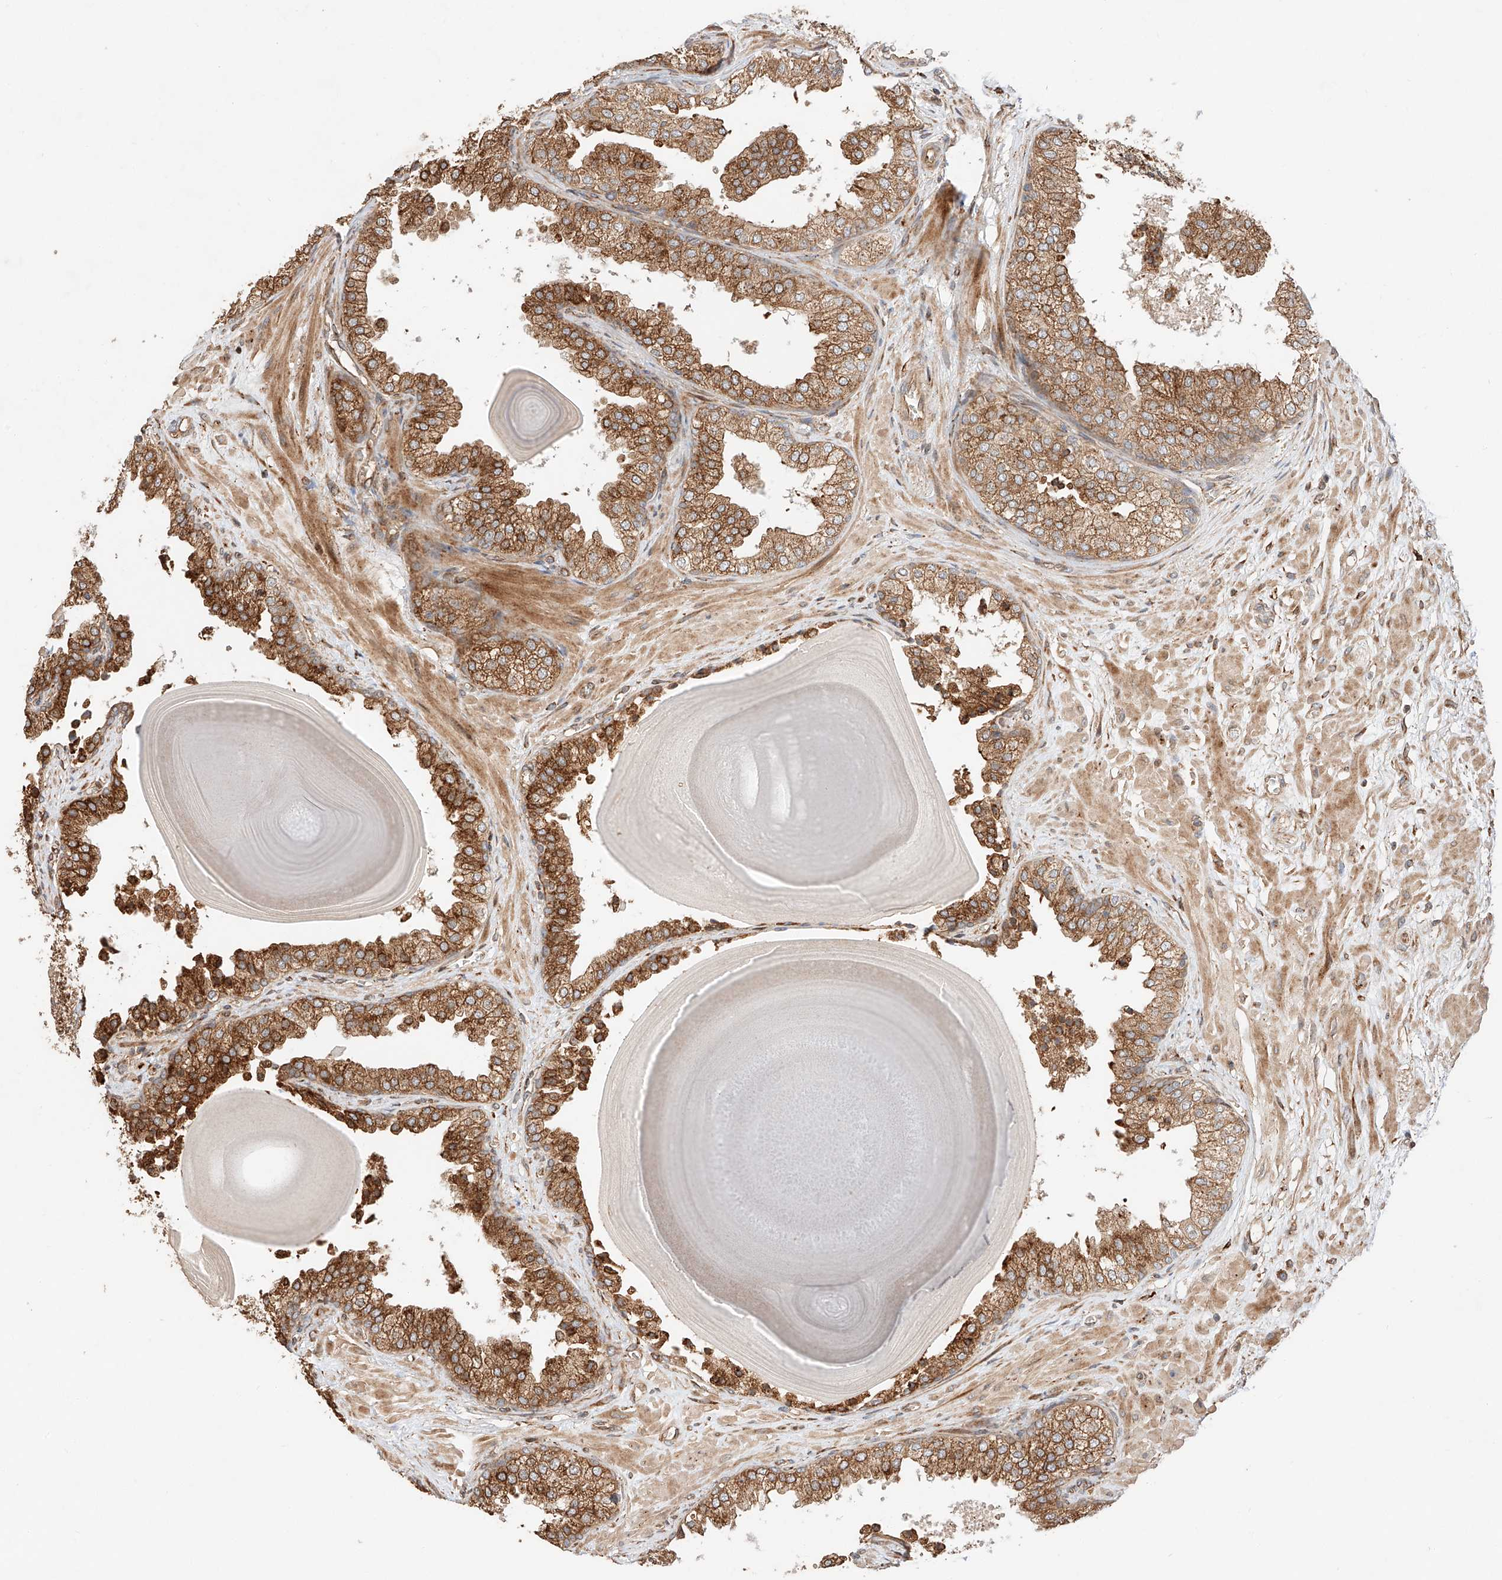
{"staining": {"intensity": "moderate", "quantity": ">75%", "location": "cytoplasmic/membranous"}, "tissue": "prostate", "cell_type": "Glandular cells", "image_type": "normal", "snomed": [{"axis": "morphology", "description": "Normal tissue, NOS"}, {"axis": "topography", "description": "Prostate"}], "caption": "Brown immunohistochemical staining in unremarkable prostate shows moderate cytoplasmic/membranous staining in about >75% of glandular cells.", "gene": "ZNF84", "patient": {"sex": "male", "age": 48}}